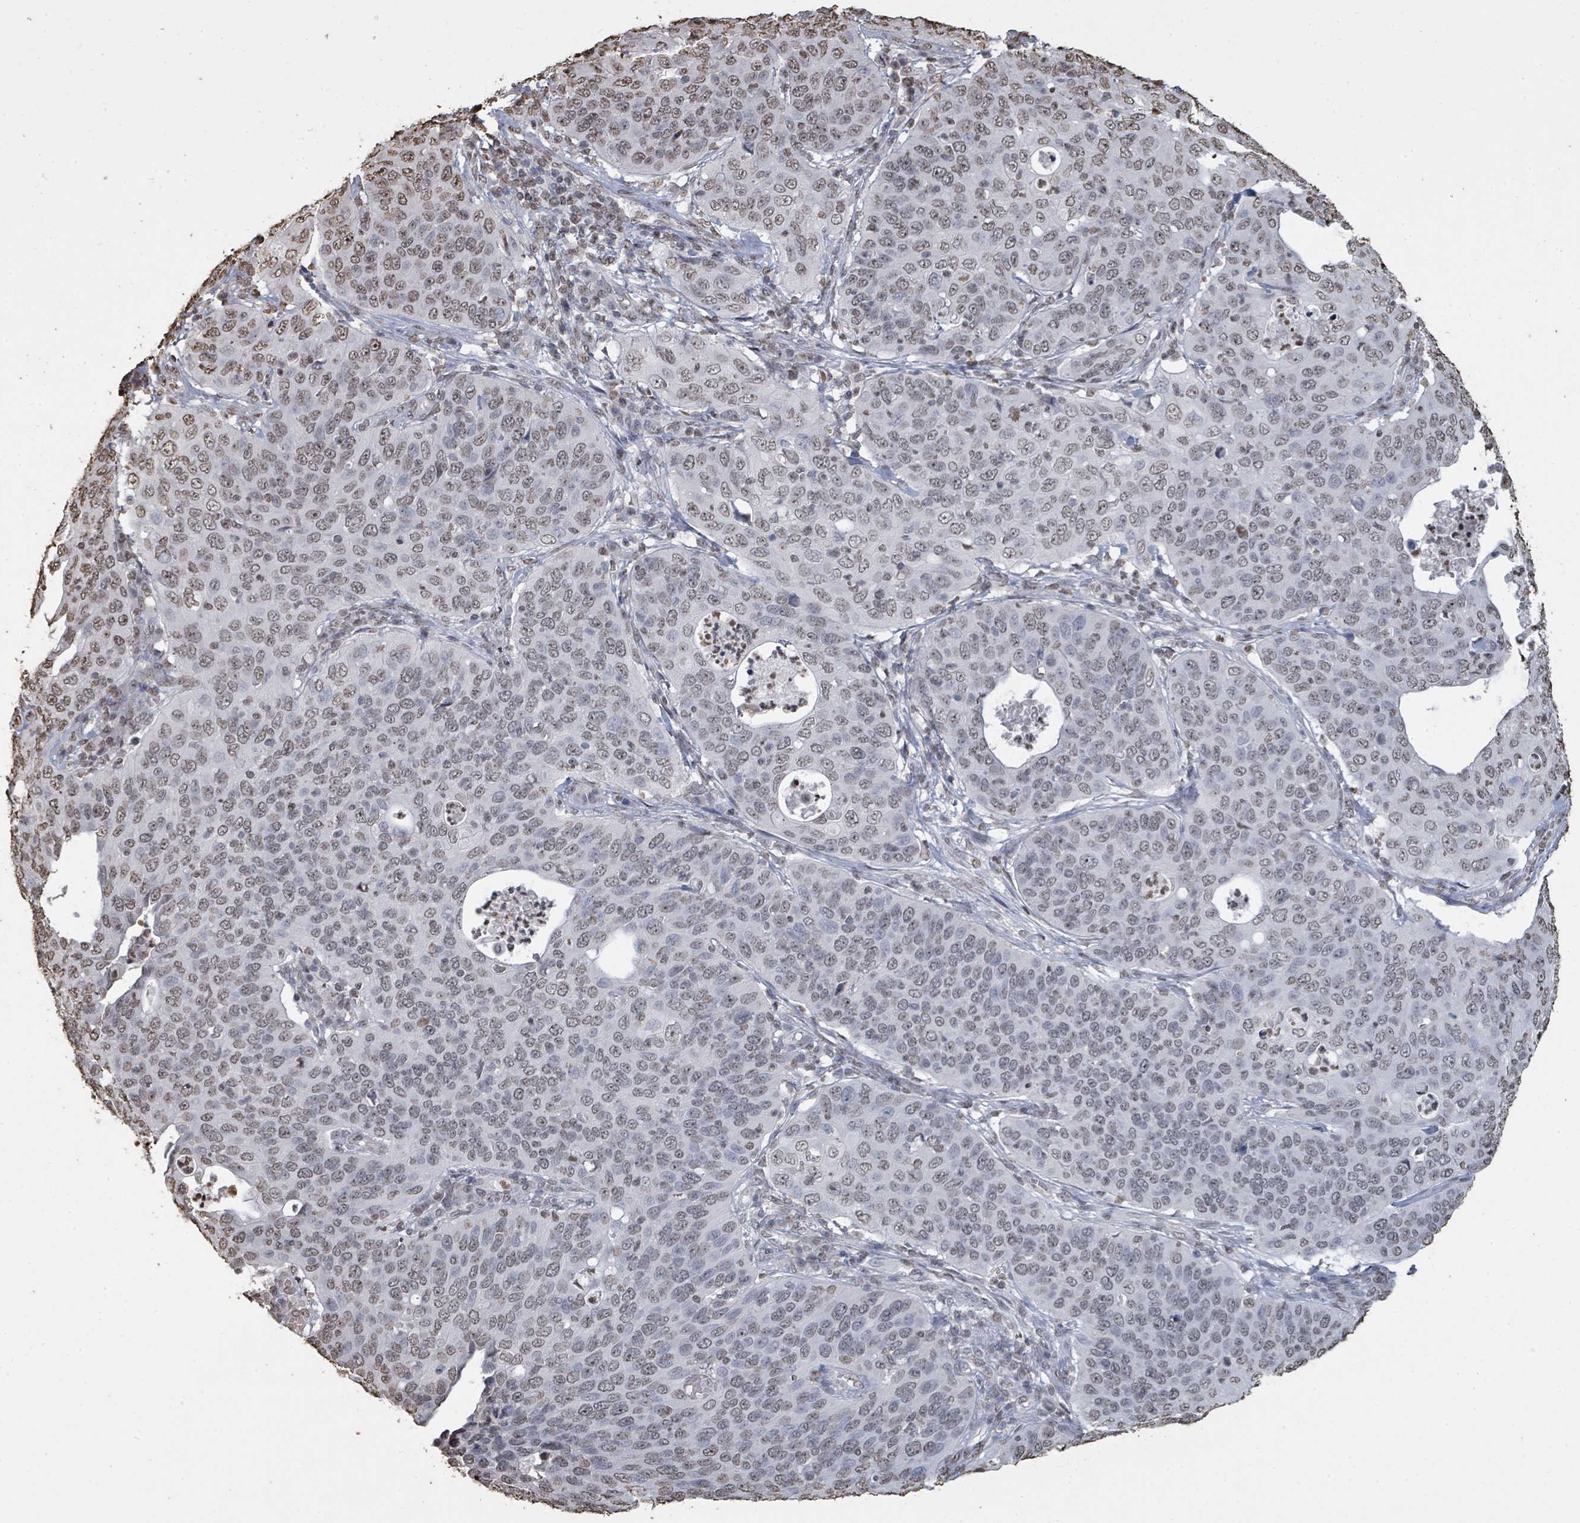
{"staining": {"intensity": "weak", "quantity": "25%-75%", "location": "nuclear"}, "tissue": "cervical cancer", "cell_type": "Tumor cells", "image_type": "cancer", "snomed": [{"axis": "morphology", "description": "Squamous cell carcinoma, NOS"}, {"axis": "topography", "description": "Cervix"}], "caption": "Cervical squamous cell carcinoma stained with a brown dye shows weak nuclear positive expression in about 25%-75% of tumor cells.", "gene": "MRPS12", "patient": {"sex": "female", "age": 36}}